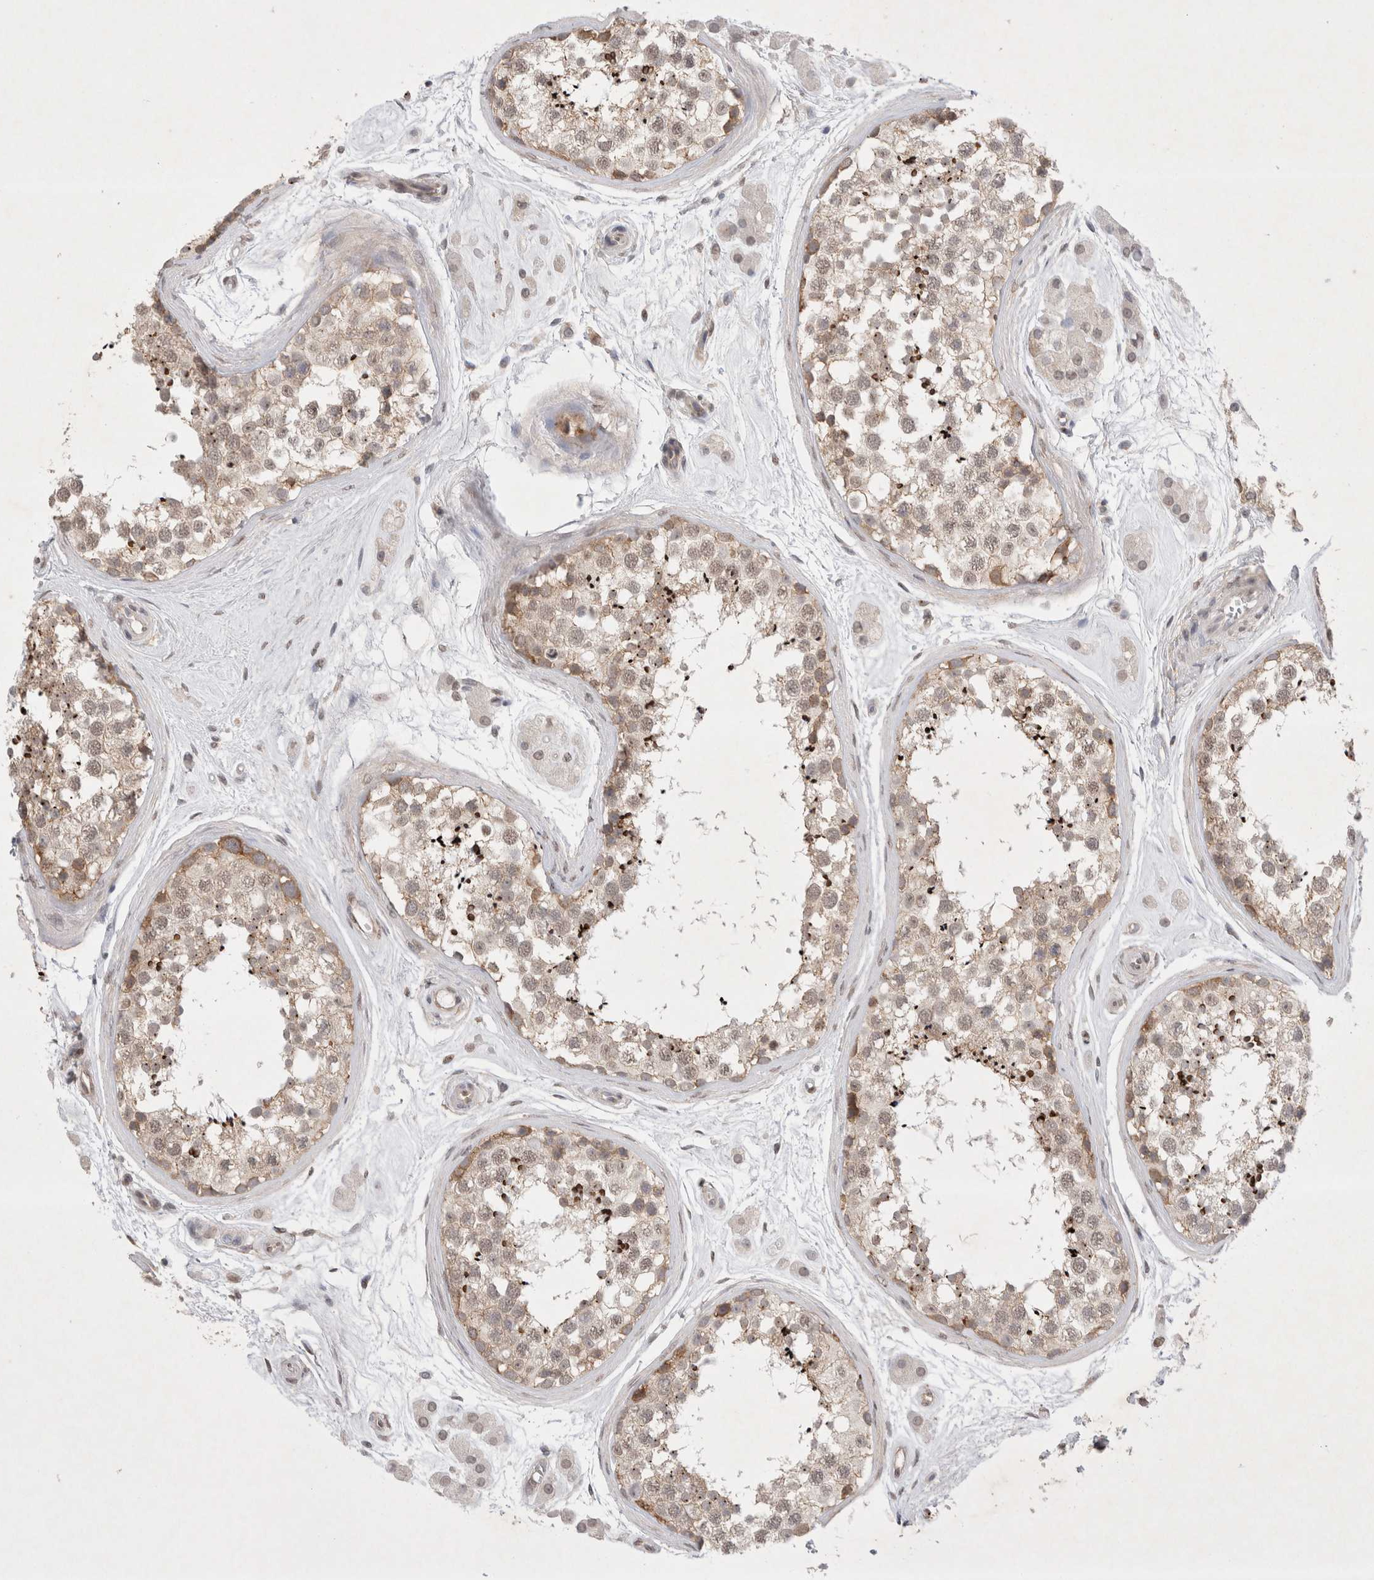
{"staining": {"intensity": "weak", "quantity": "<25%", "location": "cytoplasmic/membranous"}, "tissue": "testis", "cell_type": "Cells in seminiferous ducts", "image_type": "normal", "snomed": [{"axis": "morphology", "description": "Normal tissue, NOS"}, {"axis": "topography", "description": "Testis"}], "caption": "This is an immunohistochemistry (IHC) image of unremarkable testis. There is no expression in cells in seminiferous ducts.", "gene": "WIPF2", "patient": {"sex": "male", "age": 56}}